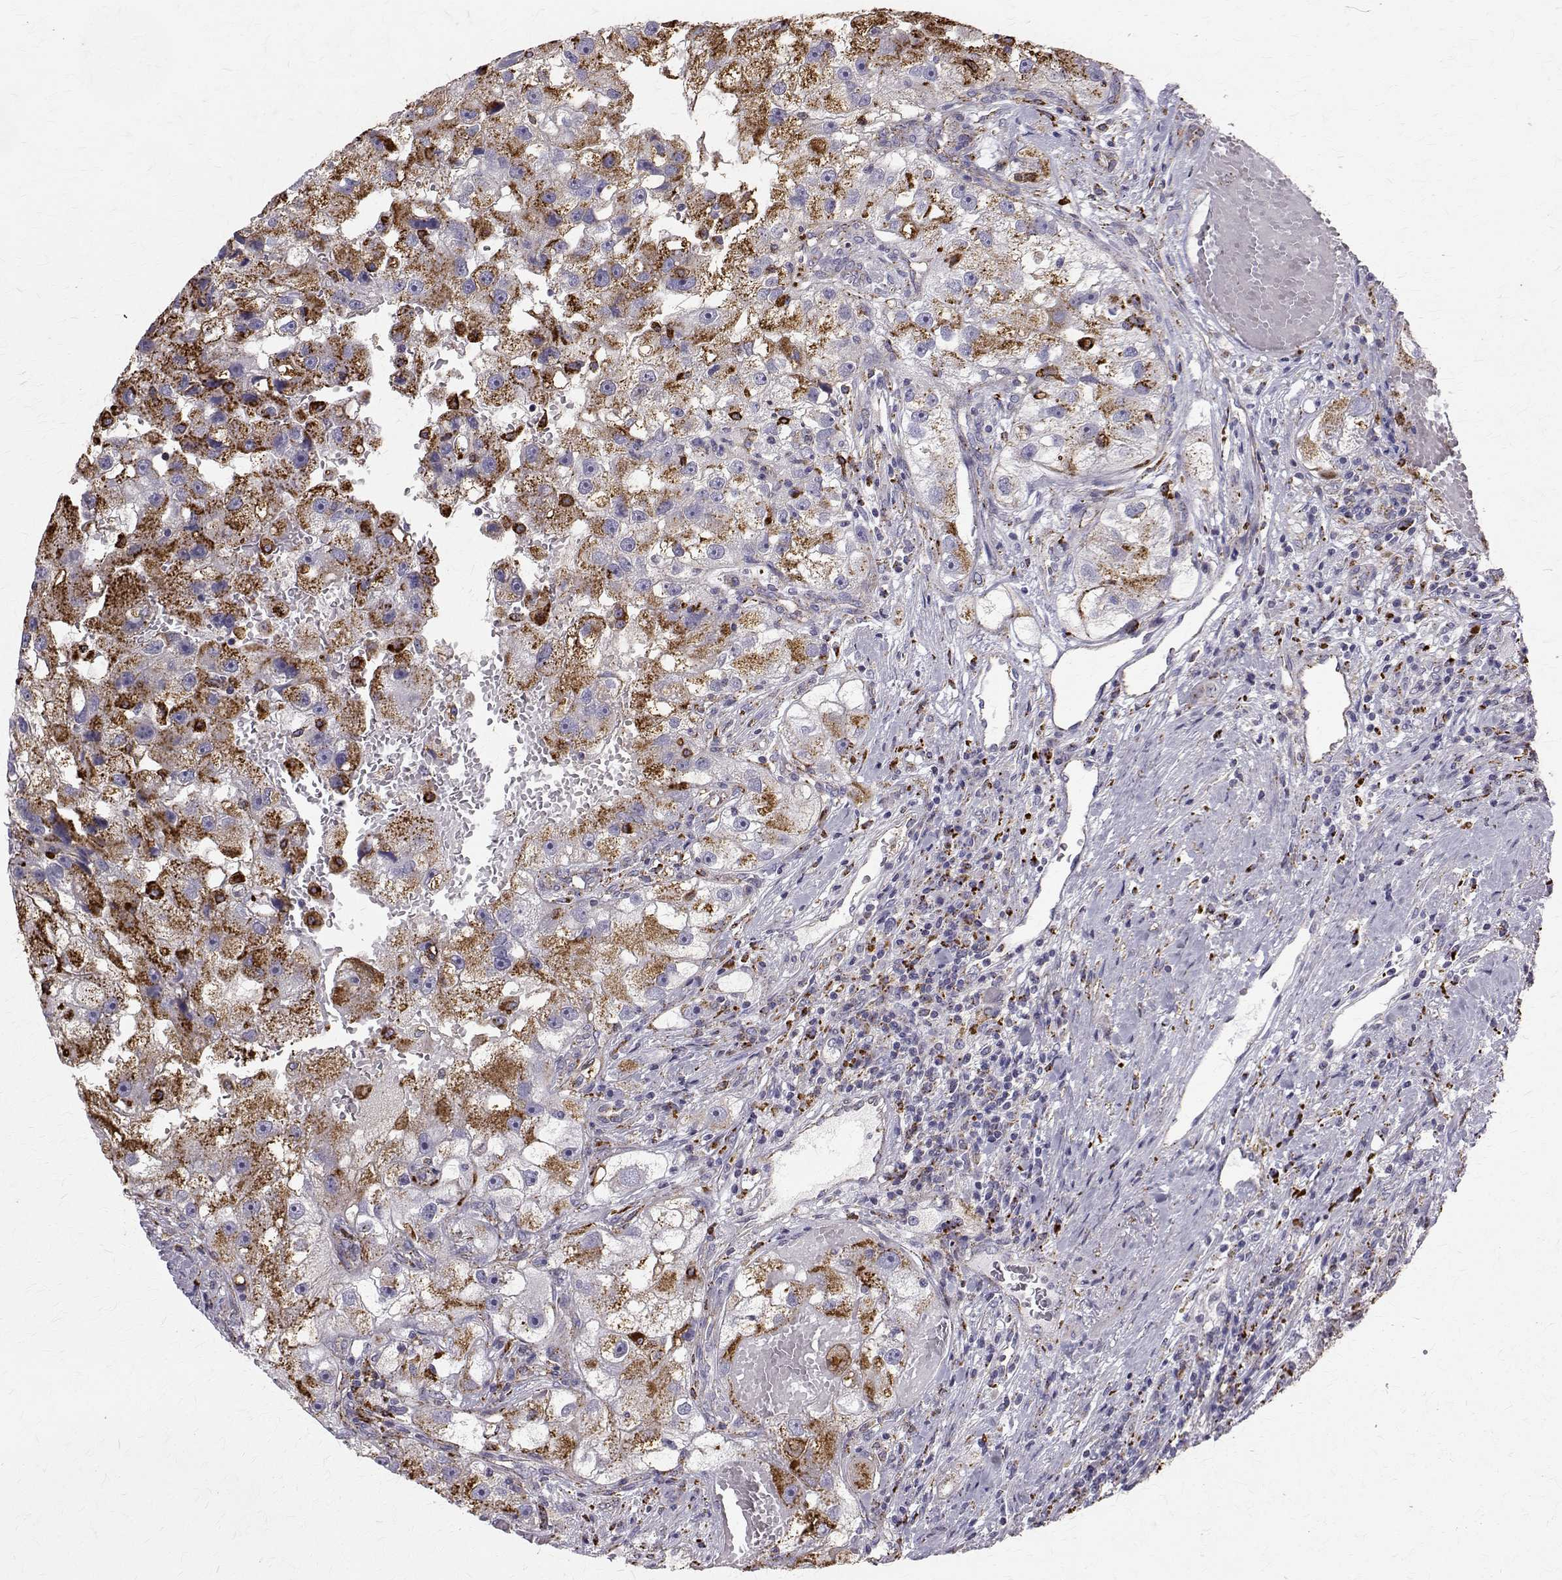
{"staining": {"intensity": "moderate", "quantity": "25%-75%", "location": "cytoplasmic/membranous"}, "tissue": "renal cancer", "cell_type": "Tumor cells", "image_type": "cancer", "snomed": [{"axis": "morphology", "description": "Adenocarcinoma, NOS"}, {"axis": "topography", "description": "Kidney"}], "caption": "Tumor cells display moderate cytoplasmic/membranous expression in about 25%-75% of cells in adenocarcinoma (renal). The staining was performed using DAB (3,3'-diaminobenzidine) to visualize the protein expression in brown, while the nuclei were stained in blue with hematoxylin (Magnification: 20x).", "gene": "TPP1", "patient": {"sex": "male", "age": 63}}